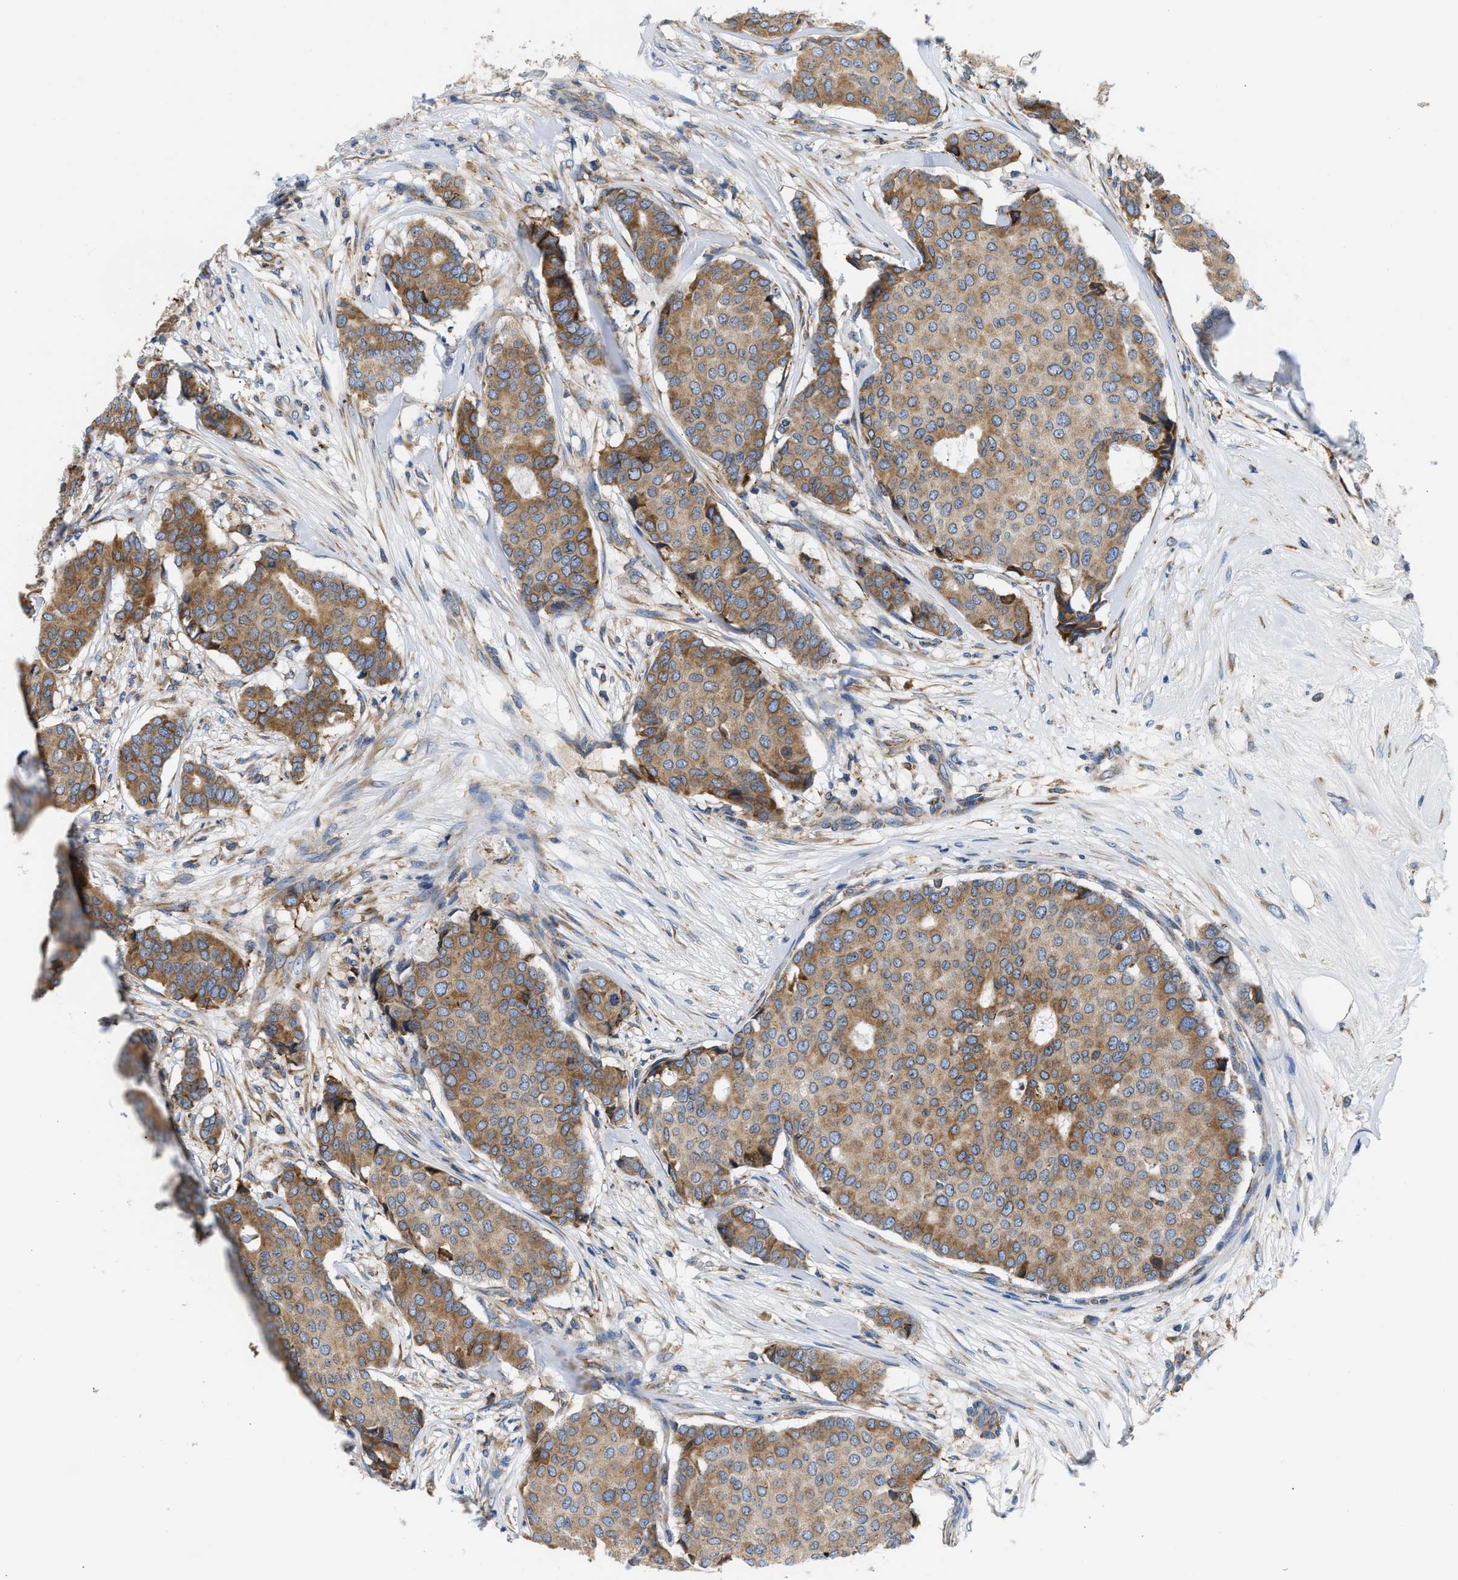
{"staining": {"intensity": "moderate", "quantity": ">75%", "location": "cytoplasmic/membranous"}, "tissue": "breast cancer", "cell_type": "Tumor cells", "image_type": "cancer", "snomed": [{"axis": "morphology", "description": "Duct carcinoma"}, {"axis": "topography", "description": "Breast"}], "caption": "A high-resolution photomicrograph shows immunohistochemistry (IHC) staining of infiltrating ductal carcinoma (breast), which displays moderate cytoplasmic/membranous expression in about >75% of tumor cells.", "gene": "HDHD3", "patient": {"sex": "female", "age": 75}}